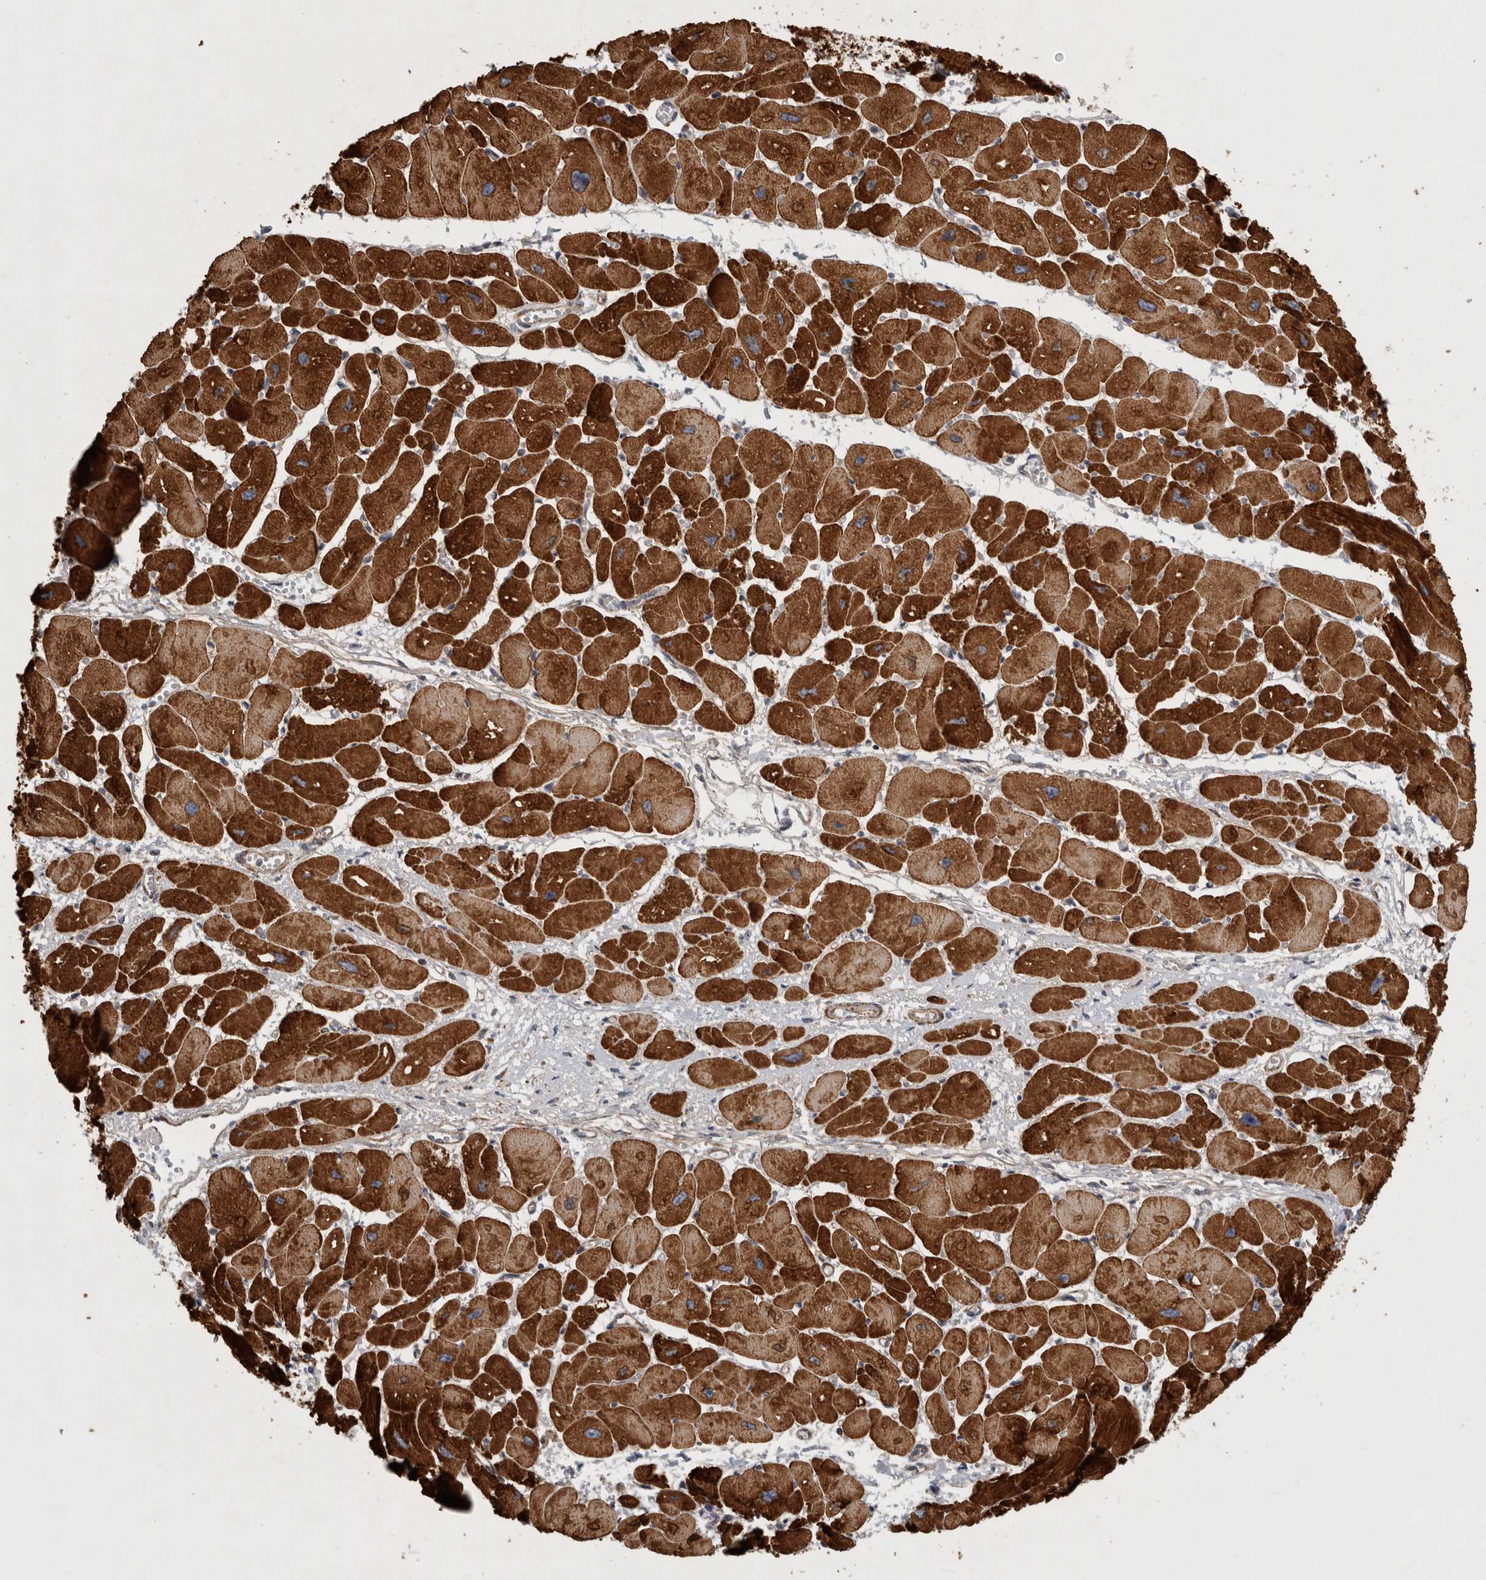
{"staining": {"intensity": "strong", "quantity": ">75%", "location": "cytoplasmic/membranous"}, "tissue": "heart muscle", "cell_type": "Cardiomyocytes", "image_type": "normal", "snomed": [{"axis": "morphology", "description": "Normal tissue, NOS"}, {"axis": "topography", "description": "Heart"}], "caption": "A brown stain shows strong cytoplasmic/membranous staining of a protein in cardiomyocytes of unremarkable human heart muscle. (DAB IHC with brightfield microscopy, high magnification).", "gene": "SFXN2", "patient": {"sex": "female", "age": 54}}